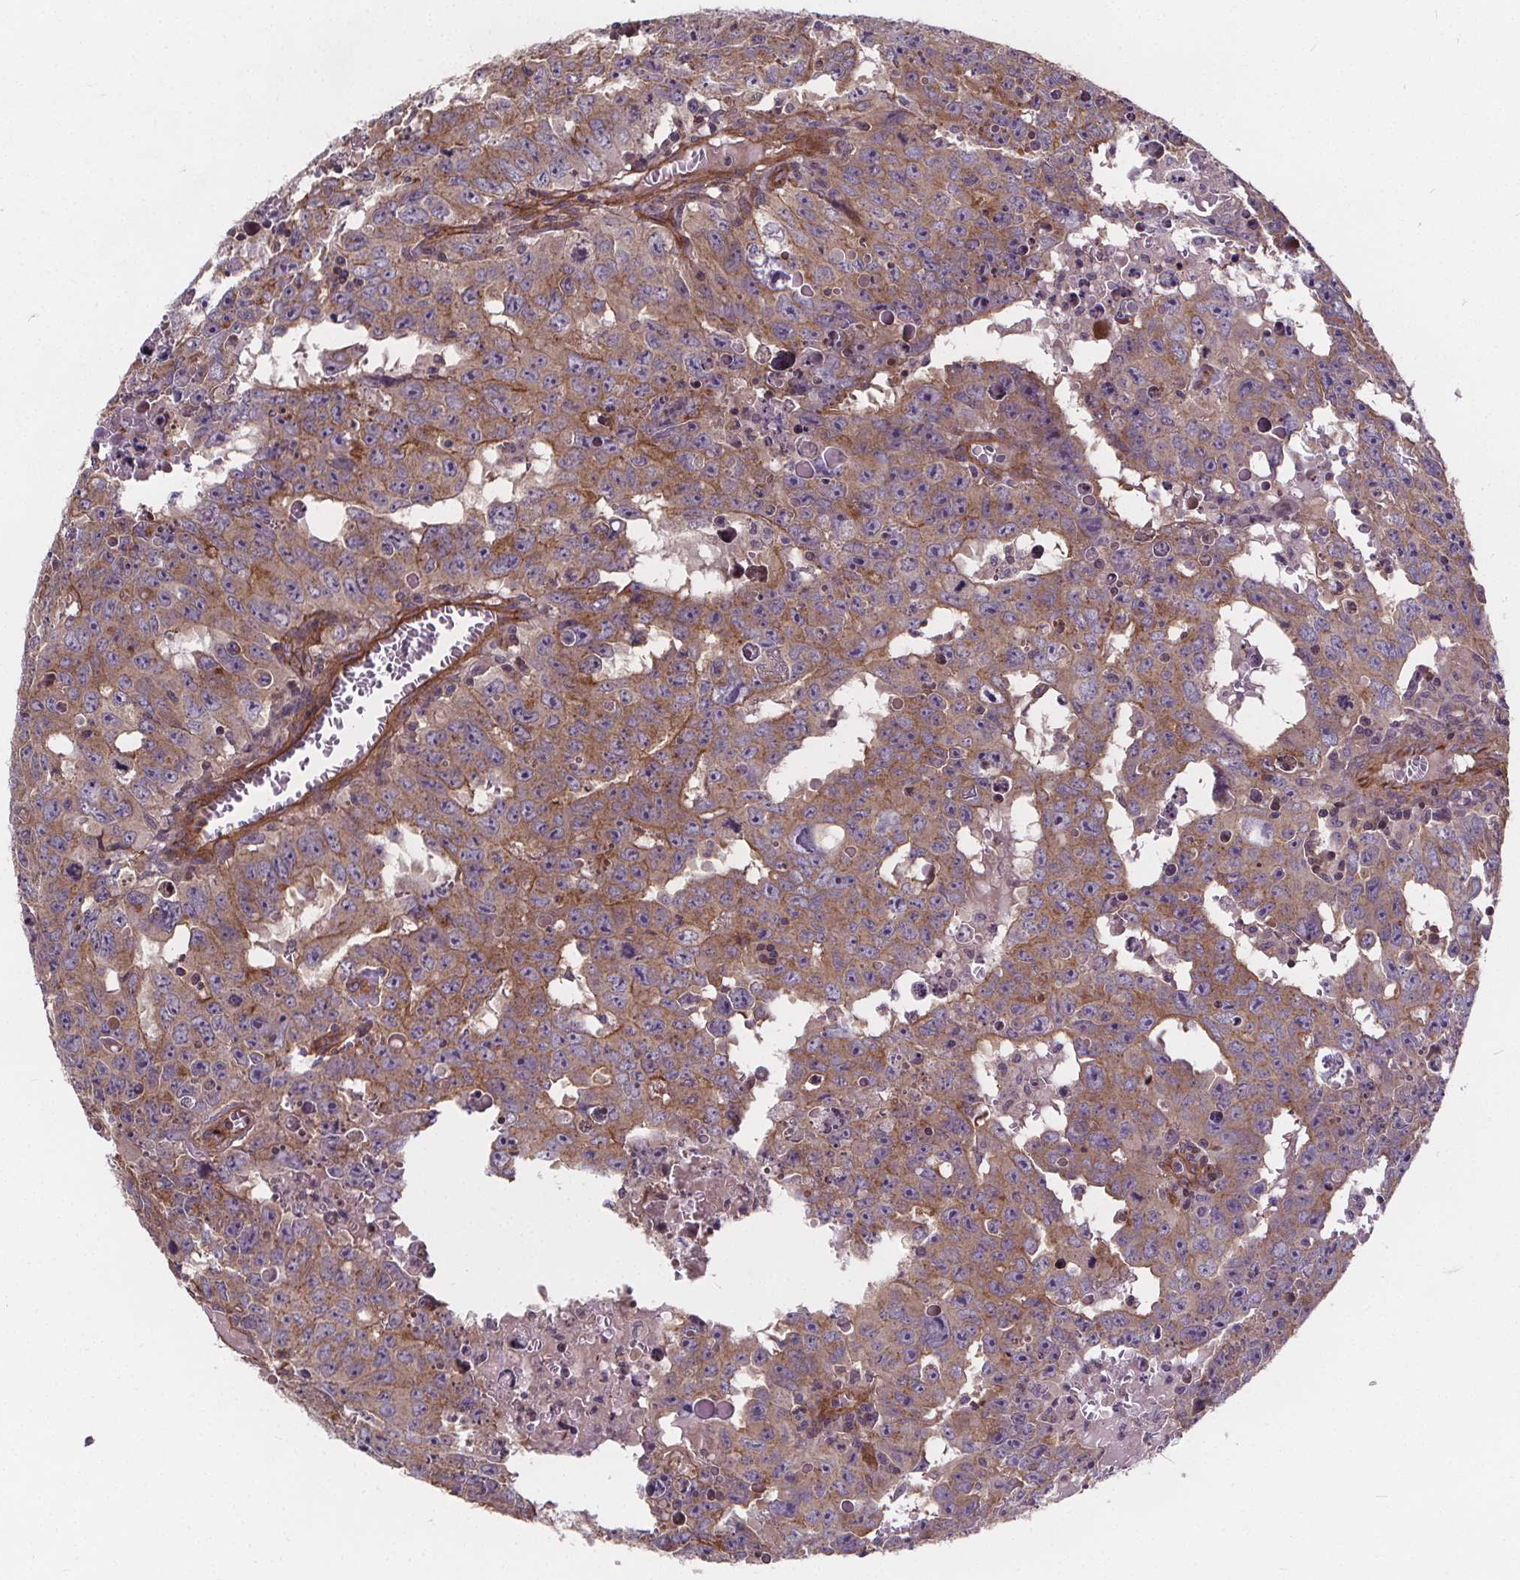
{"staining": {"intensity": "moderate", "quantity": ">75%", "location": "cytoplasmic/membranous"}, "tissue": "testis cancer", "cell_type": "Tumor cells", "image_type": "cancer", "snomed": [{"axis": "morphology", "description": "Carcinoma, Embryonal, NOS"}, {"axis": "topography", "description": "Testis"}], "caption": "A histopathology image showing moderate cytoplasmic/membranous expression in about >75% of tumor cells in testis embryonal carcinoma, as visualized by brown immunohistochemical staining.", "gene": "CLINT1", "patient": {"sex": "male", "age": 22}}